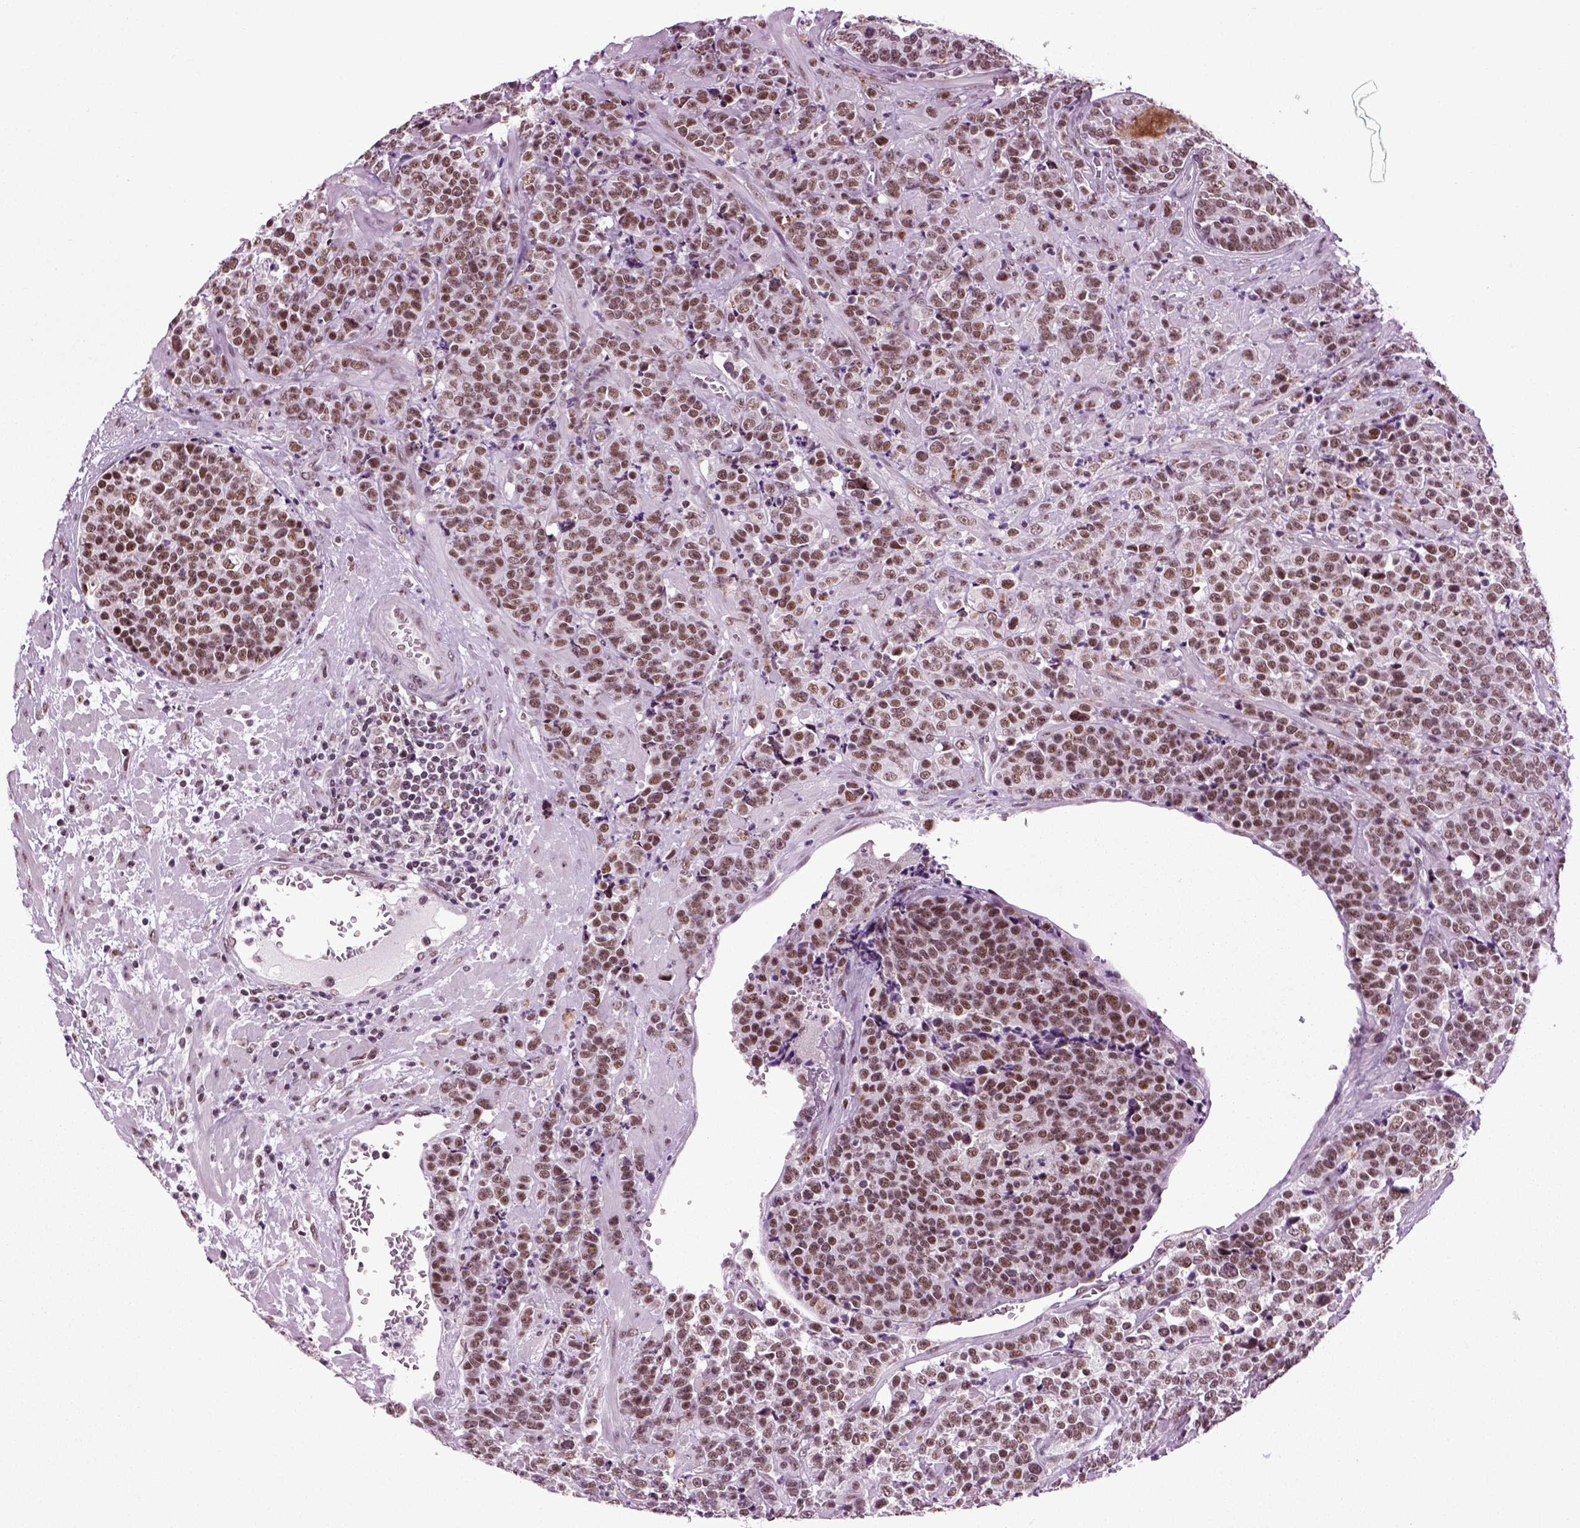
{"staining": {"intensity": "moderate", "quantity": ">75%", "location": "nuclear"}, "tissue": "prostate cancer", "cell_type": "Tumor cells", "image_type": "cancer", "snomed": [{"axis": "morphology", "description": "Adenocarcinoma, NOS"}, {"axis": "topography", "description": "Prostate"}], "caption": "The immunohistochemical stain highlights moderate nuclear positivity in tumor cells of prostate adenocarcinoma tissue.", "gene": "RCOR3", "patient": {"sex": "male", "age": 67}}